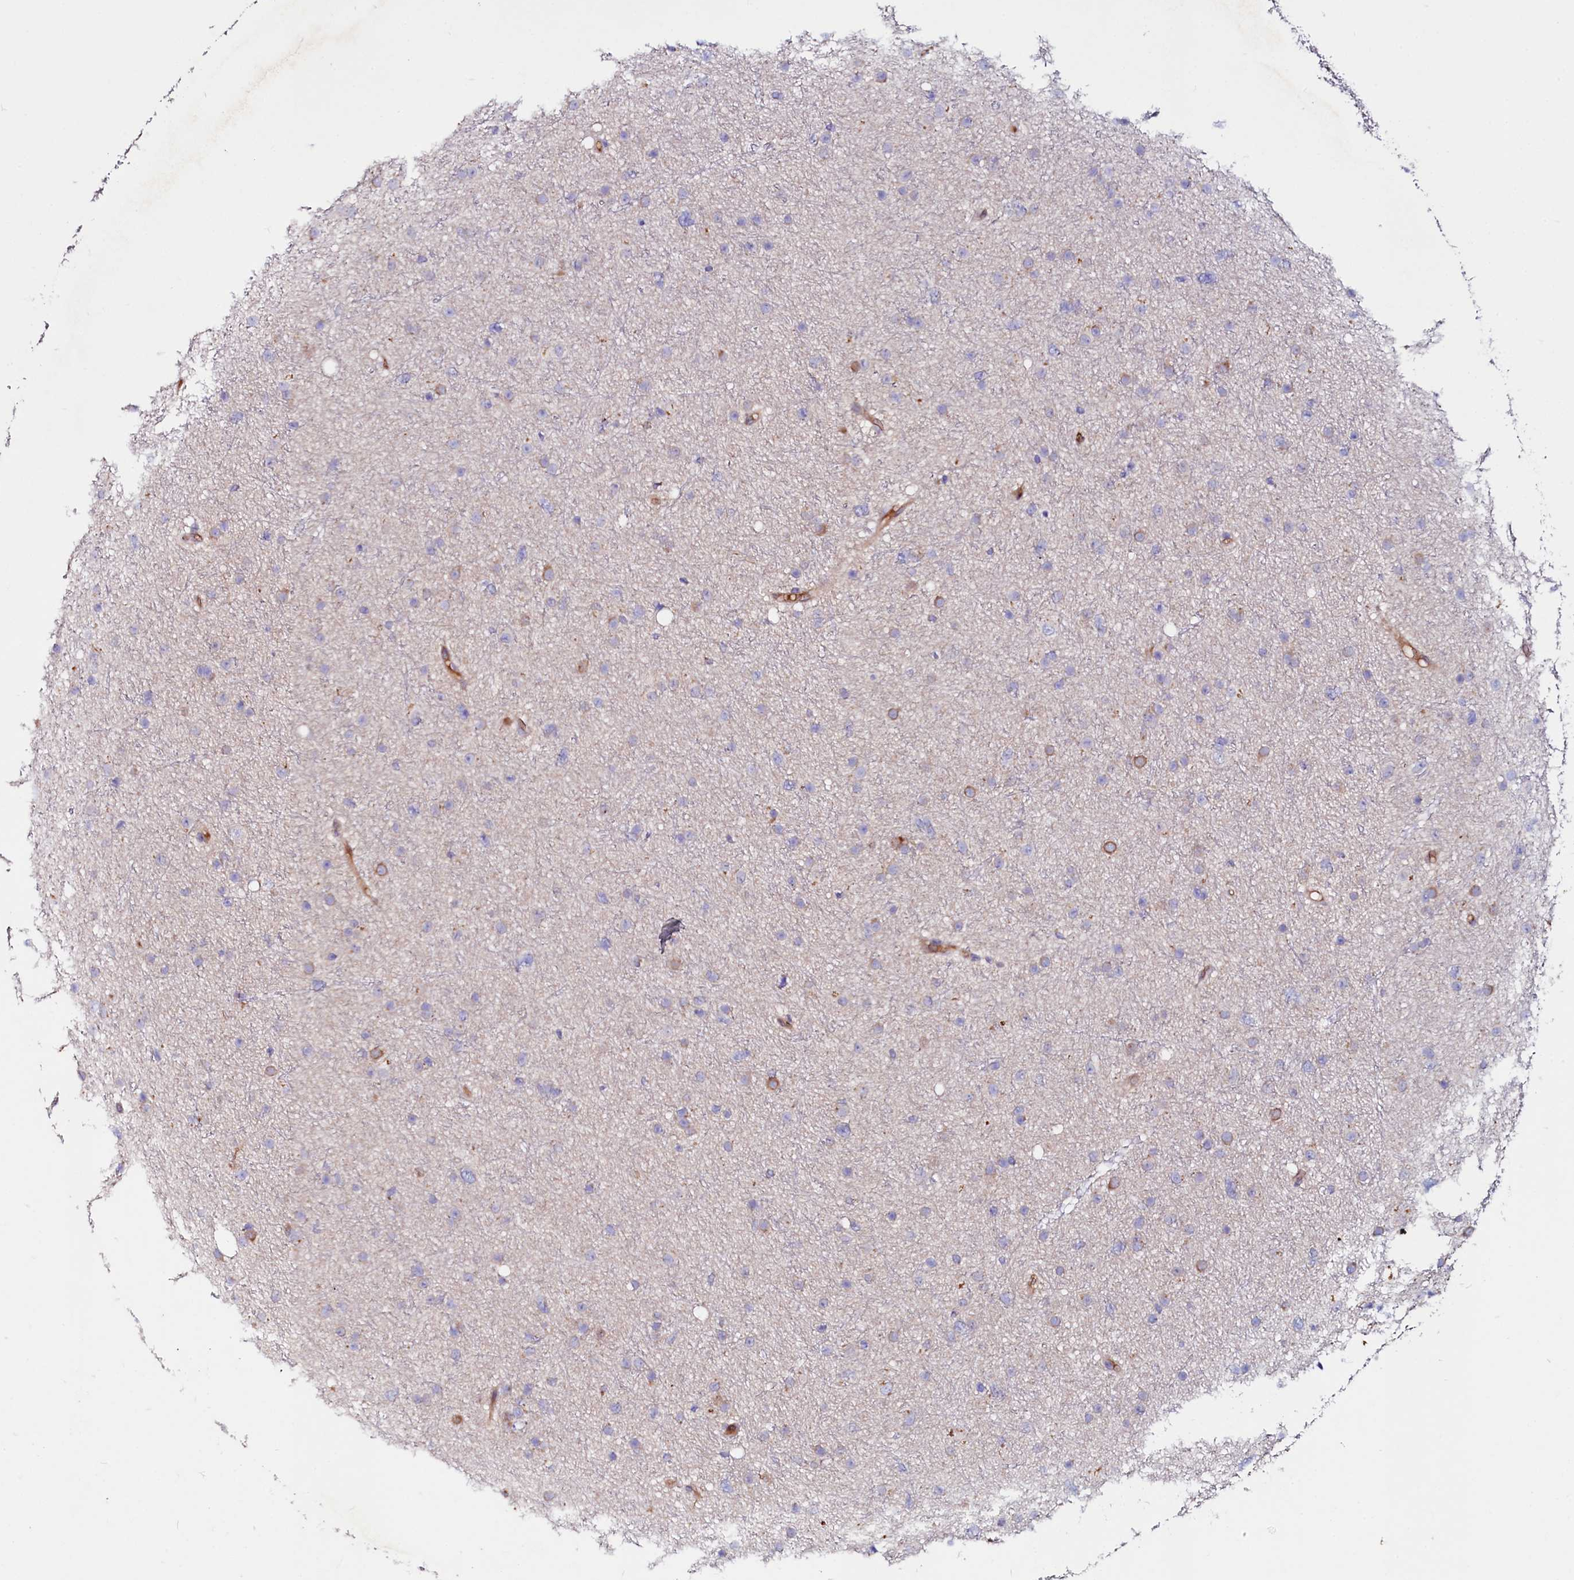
{"staining": {"intensity": "negative", "quantity": "none", "location": "none"}, "tissue": "glioma", "cell_type": "Tumor cells", "image_type": "cancer", "snomed": [{"axis": "morphology", "description": "Glioma, malignant, Low grade"}, {"axis": "topography", "description": "Cerebral cortex"}], "caption": "High power microscopy photomicrograph of an immunohistochemistry micrograph of malignant glioma (low-grade), revealing no significant expression in tumor cells.", "gene": "IL17RD", "patient": {"sex": "female", "age": 39}}